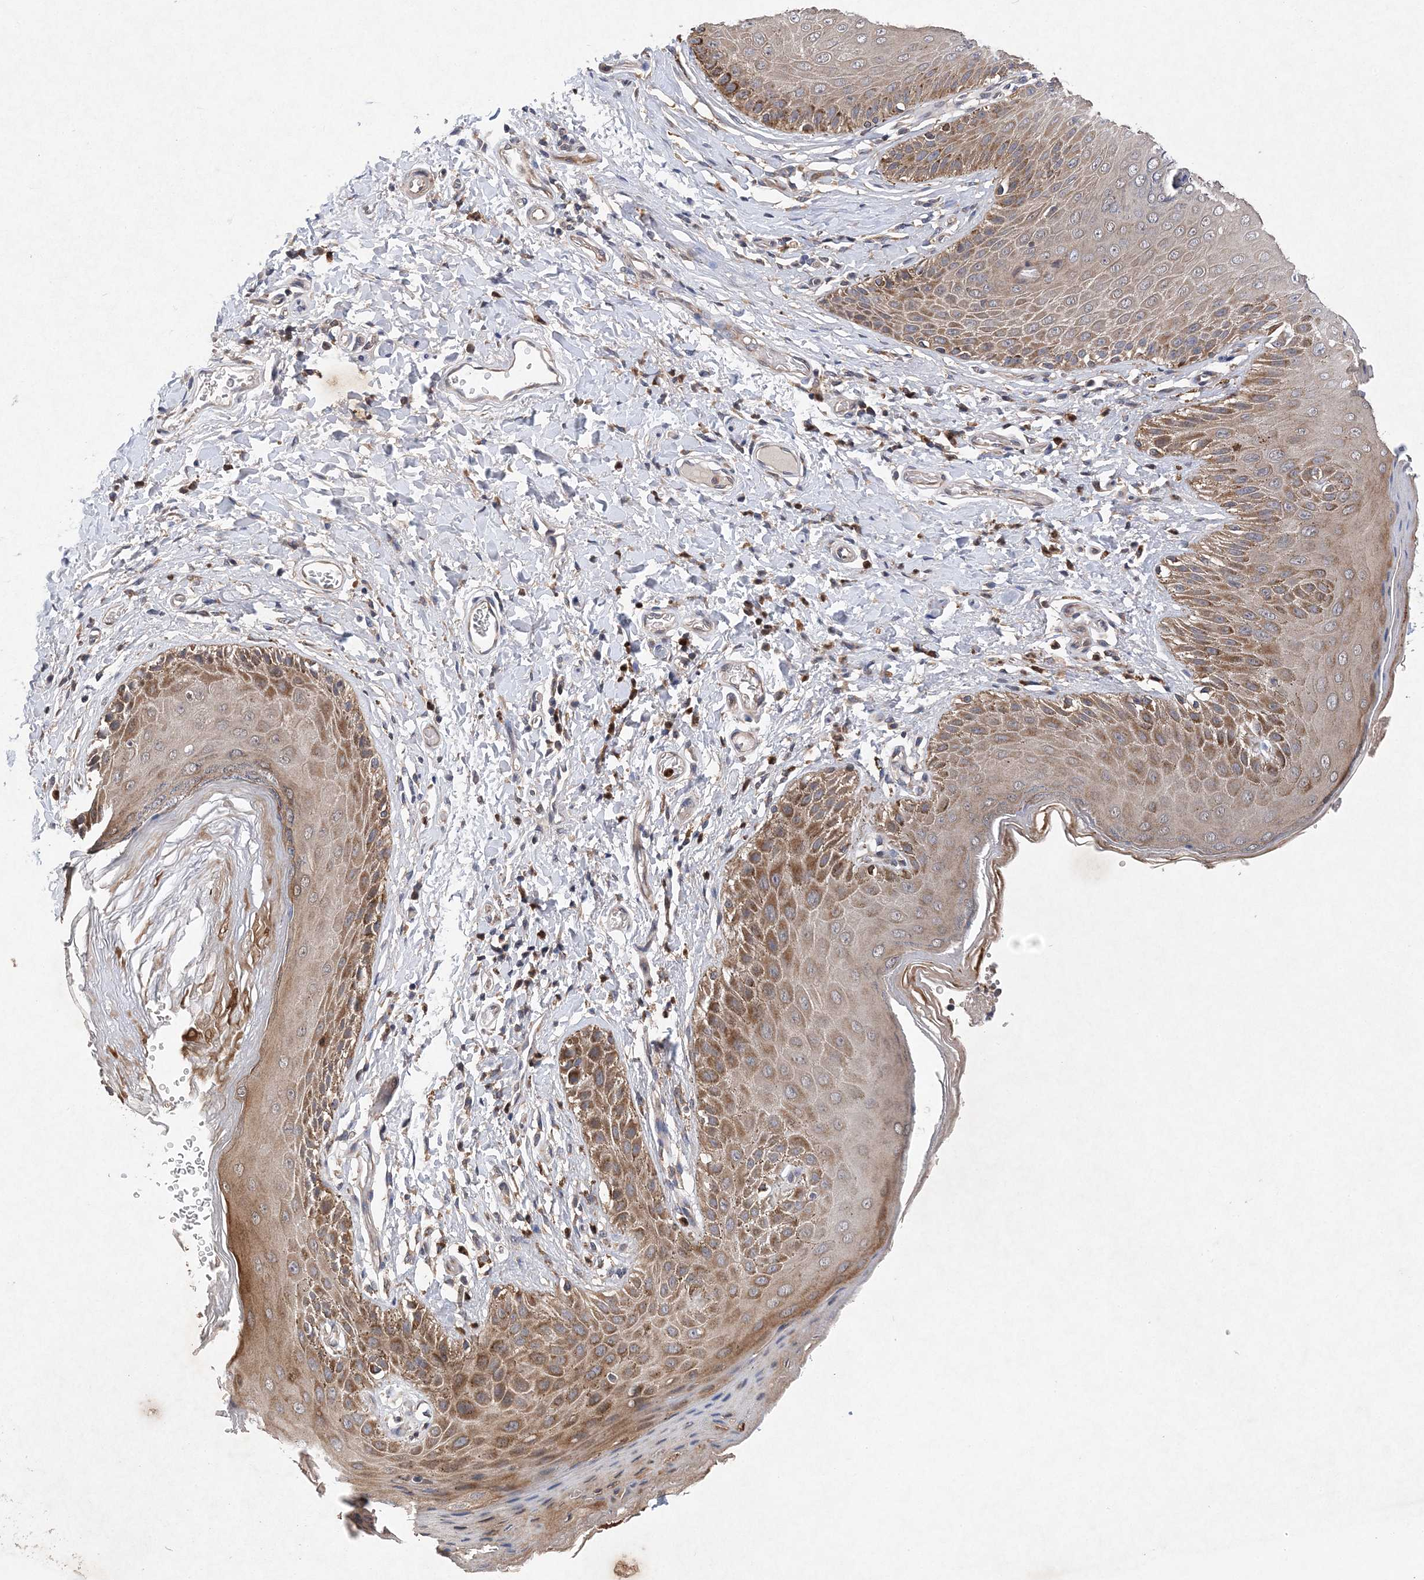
{"staining": {"intensity": "moderate", "quantity": ">75%", "location": "cytoplasmic/membranous"}, "tissue": "skin", "cell_type": "Epidermal cells", "image_type": "normal", "snomed": [{"axis": "morphology", "description": "Normal tissue, NOS"}, {"axis": "topography", "description": "Anal"}], "caption": "Moderate cytoplasmic/membranous expression for a protein is appreciated in approximately >75% of epidermal cells of normal skin using immunohistochemistry (IHC).", "gene": "PROSER1", "patient": {"sex": "male", "age": 44}}